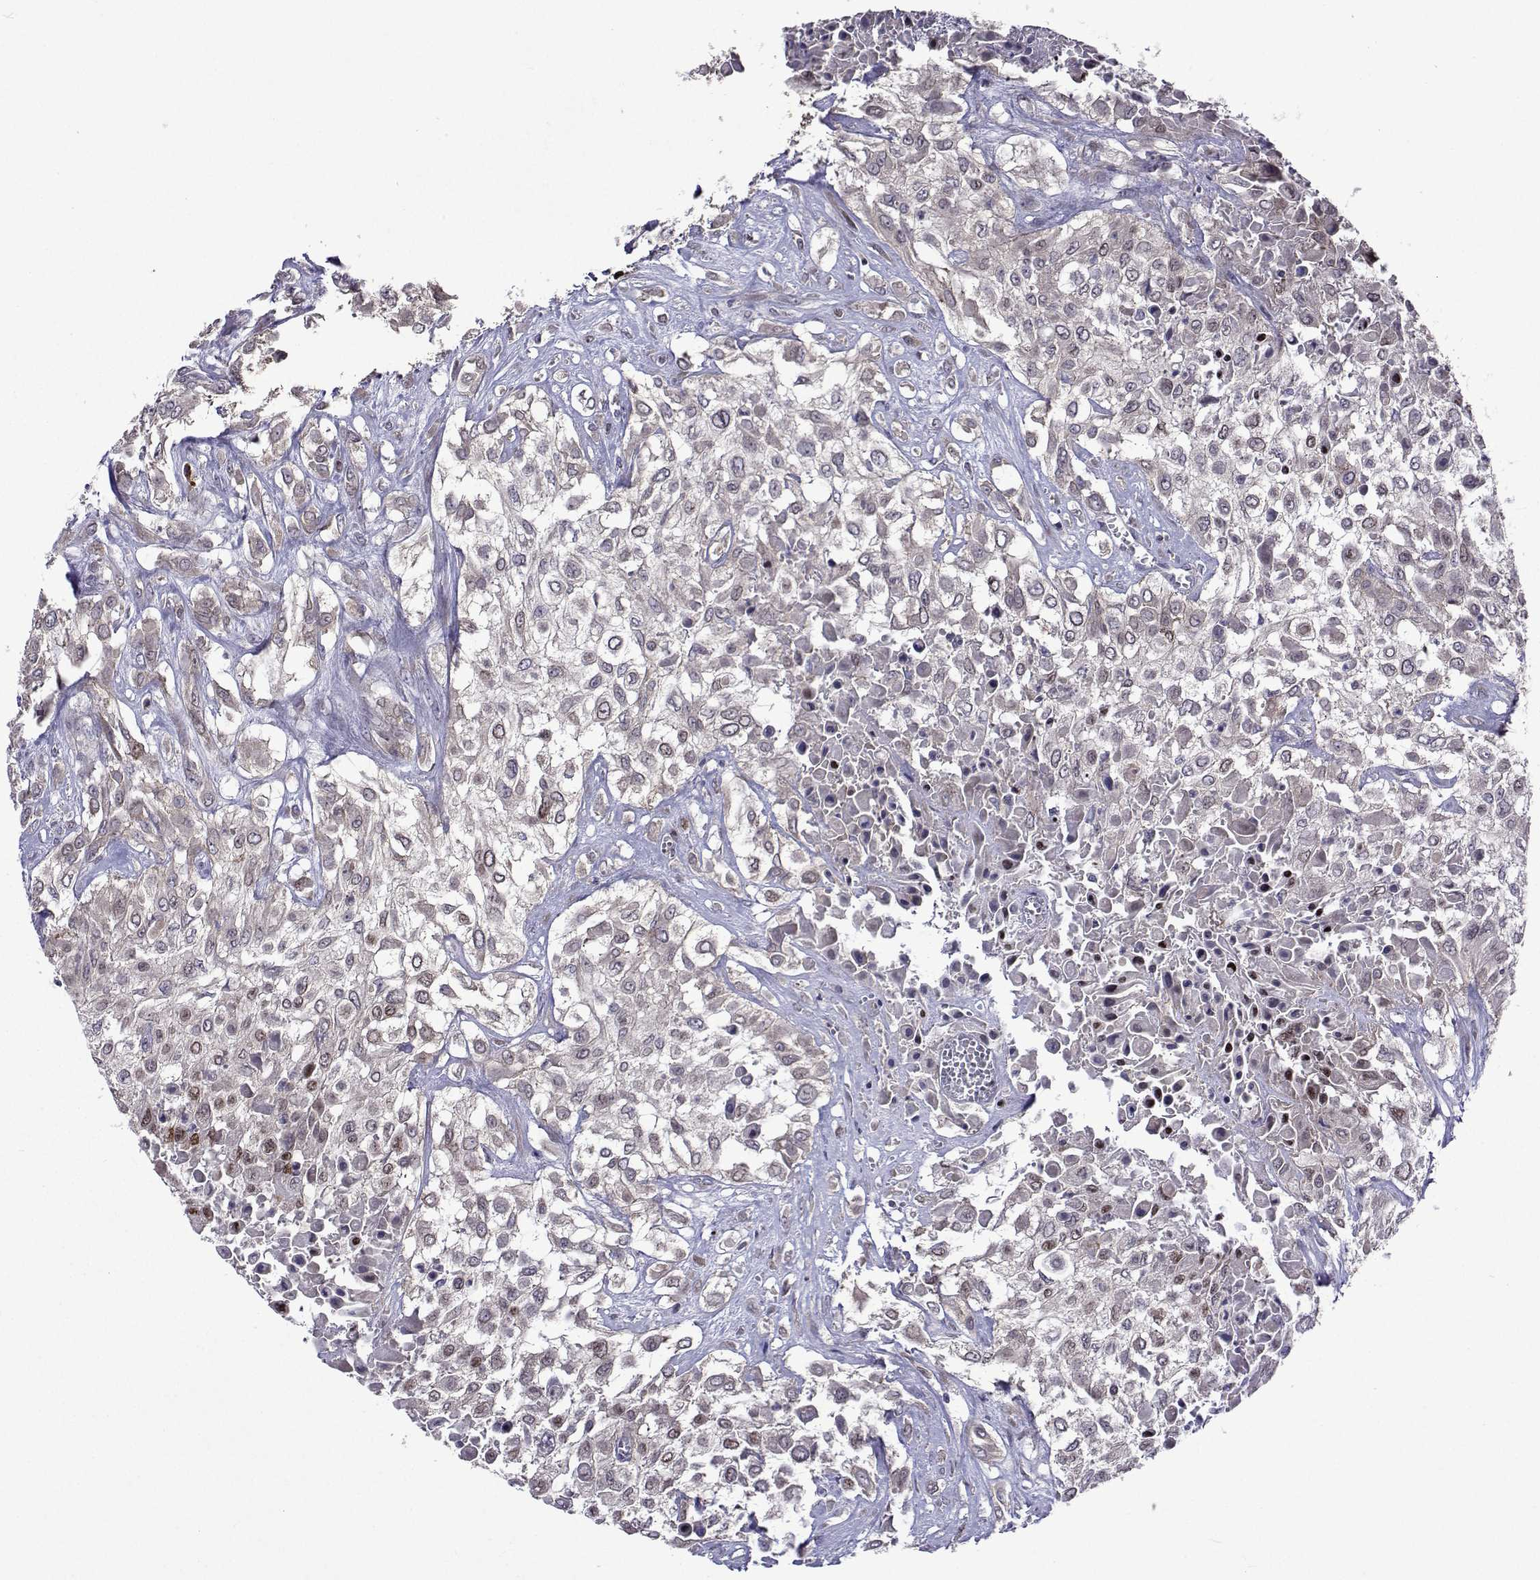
{"staining": {"intensity": "negative", "quantity": "none", "location": "none"}, "tissue": "urothelial cancer", "cell_type": "Tumor cells", "image_type": "cancer", "snomed": [{"axis": "morphology", "description": "Urothelial carcinoma, High grade"}, {"axis": "topography", "description": "Urinary bladder"}], "caption": "This is a micrograph of IHC staining of urothelial carcinoma (high-grade), which shows no positivity in tumor cells.", "gene": "TARBP2", "patient": {"sex": "male", "age": 57}}